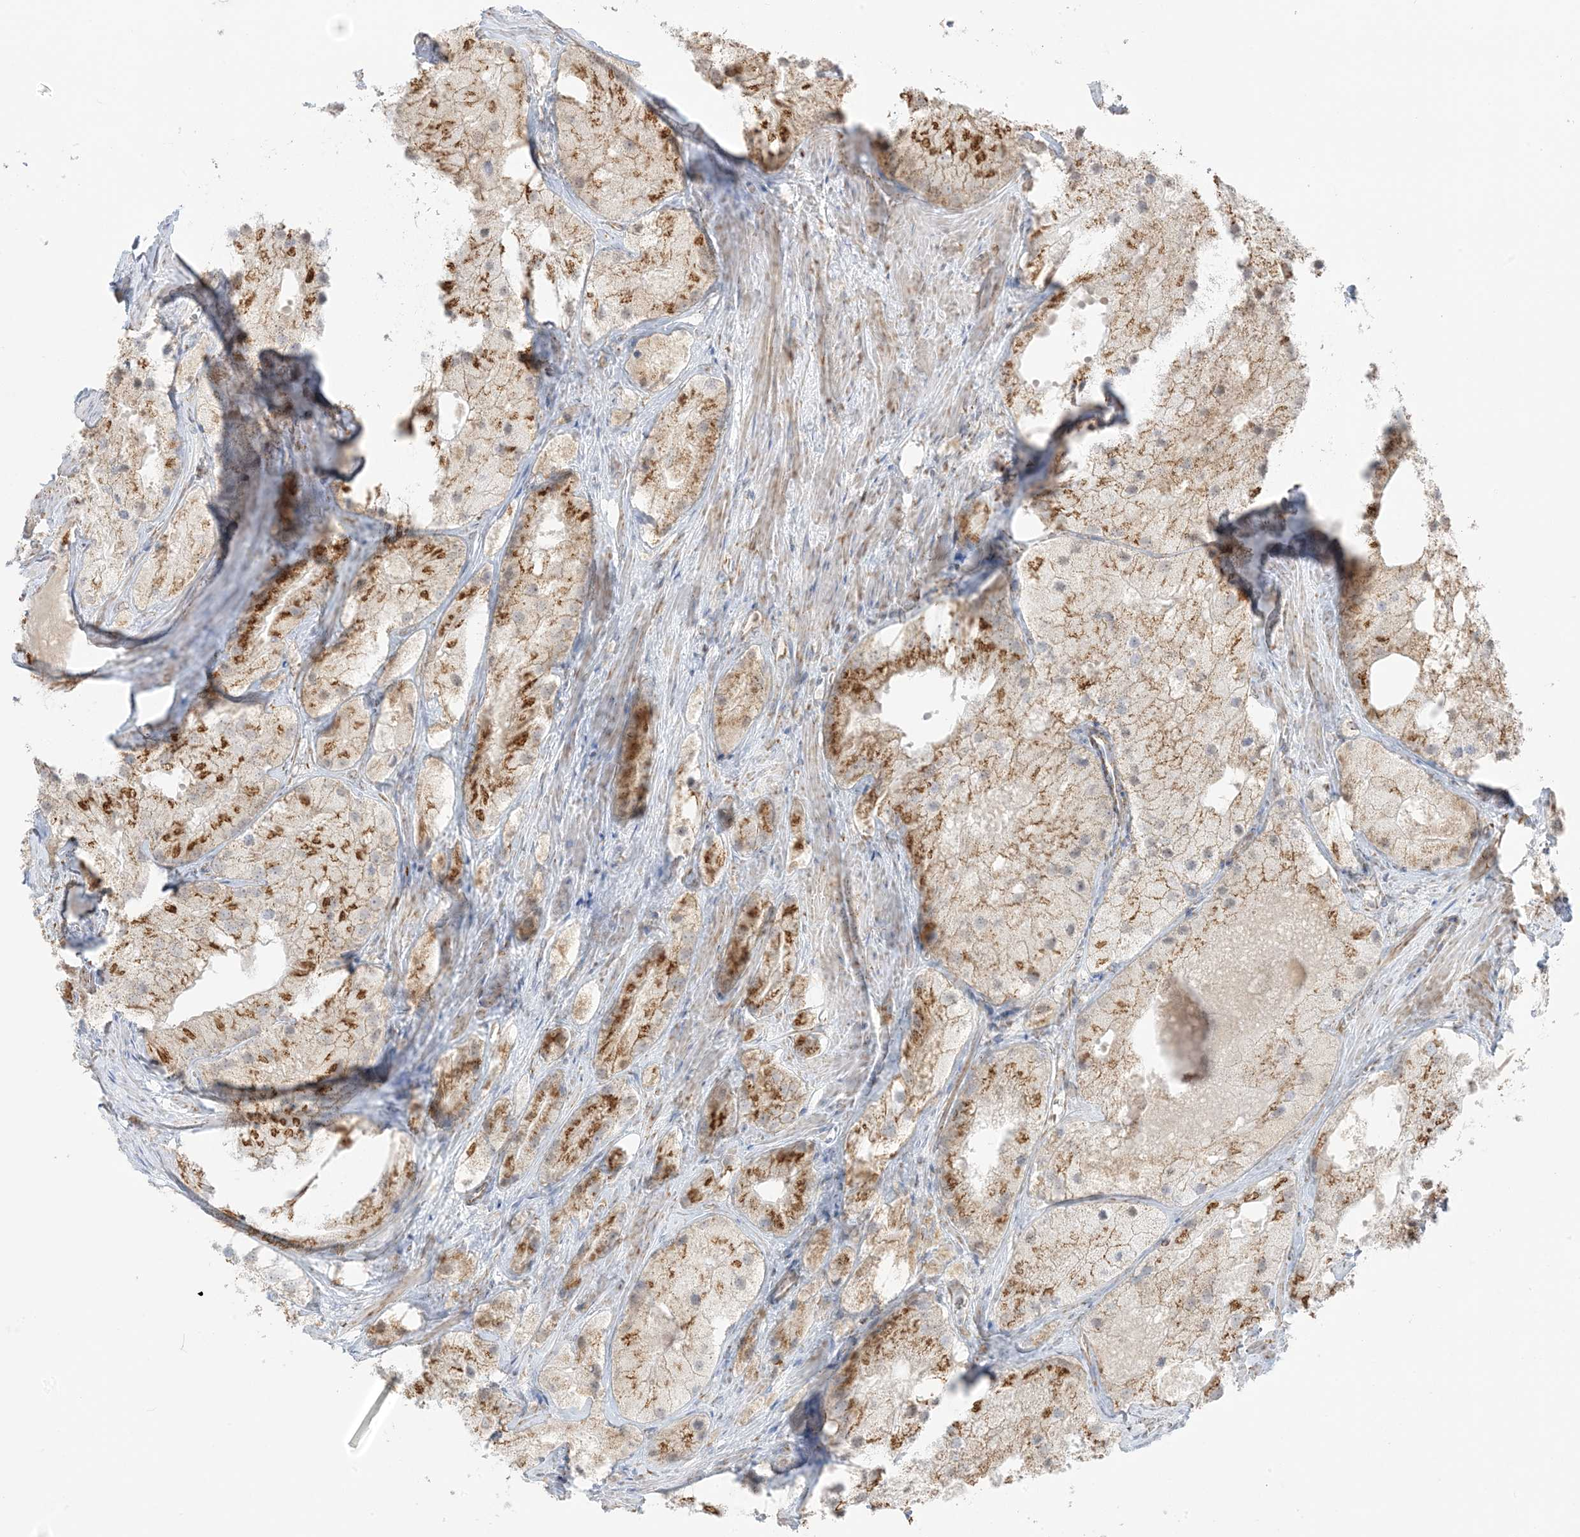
{"staining": {"intensity": "moderate", "quantity": ">75%", "location": "cytoplasmic/membranous"}, "tissue": "prostate cancer", "cell_type": "Tumor cells", "image_type": "cancer", "snomed": [{"axis": "morphology", "description": "Adenocarcinoma, Low grade"}, {"axis": "topography", "description": "Prostate"}], "caption": "Immunohistochemistry (IHC) (DAB) staining of prostate low-grade adenocarcinoma displays moderate cytoplasmic/membranous protein expression in about >75% of tumor cells.", "gene": "SLC25A12", "patient": {"sex": "male", "age": 69}}